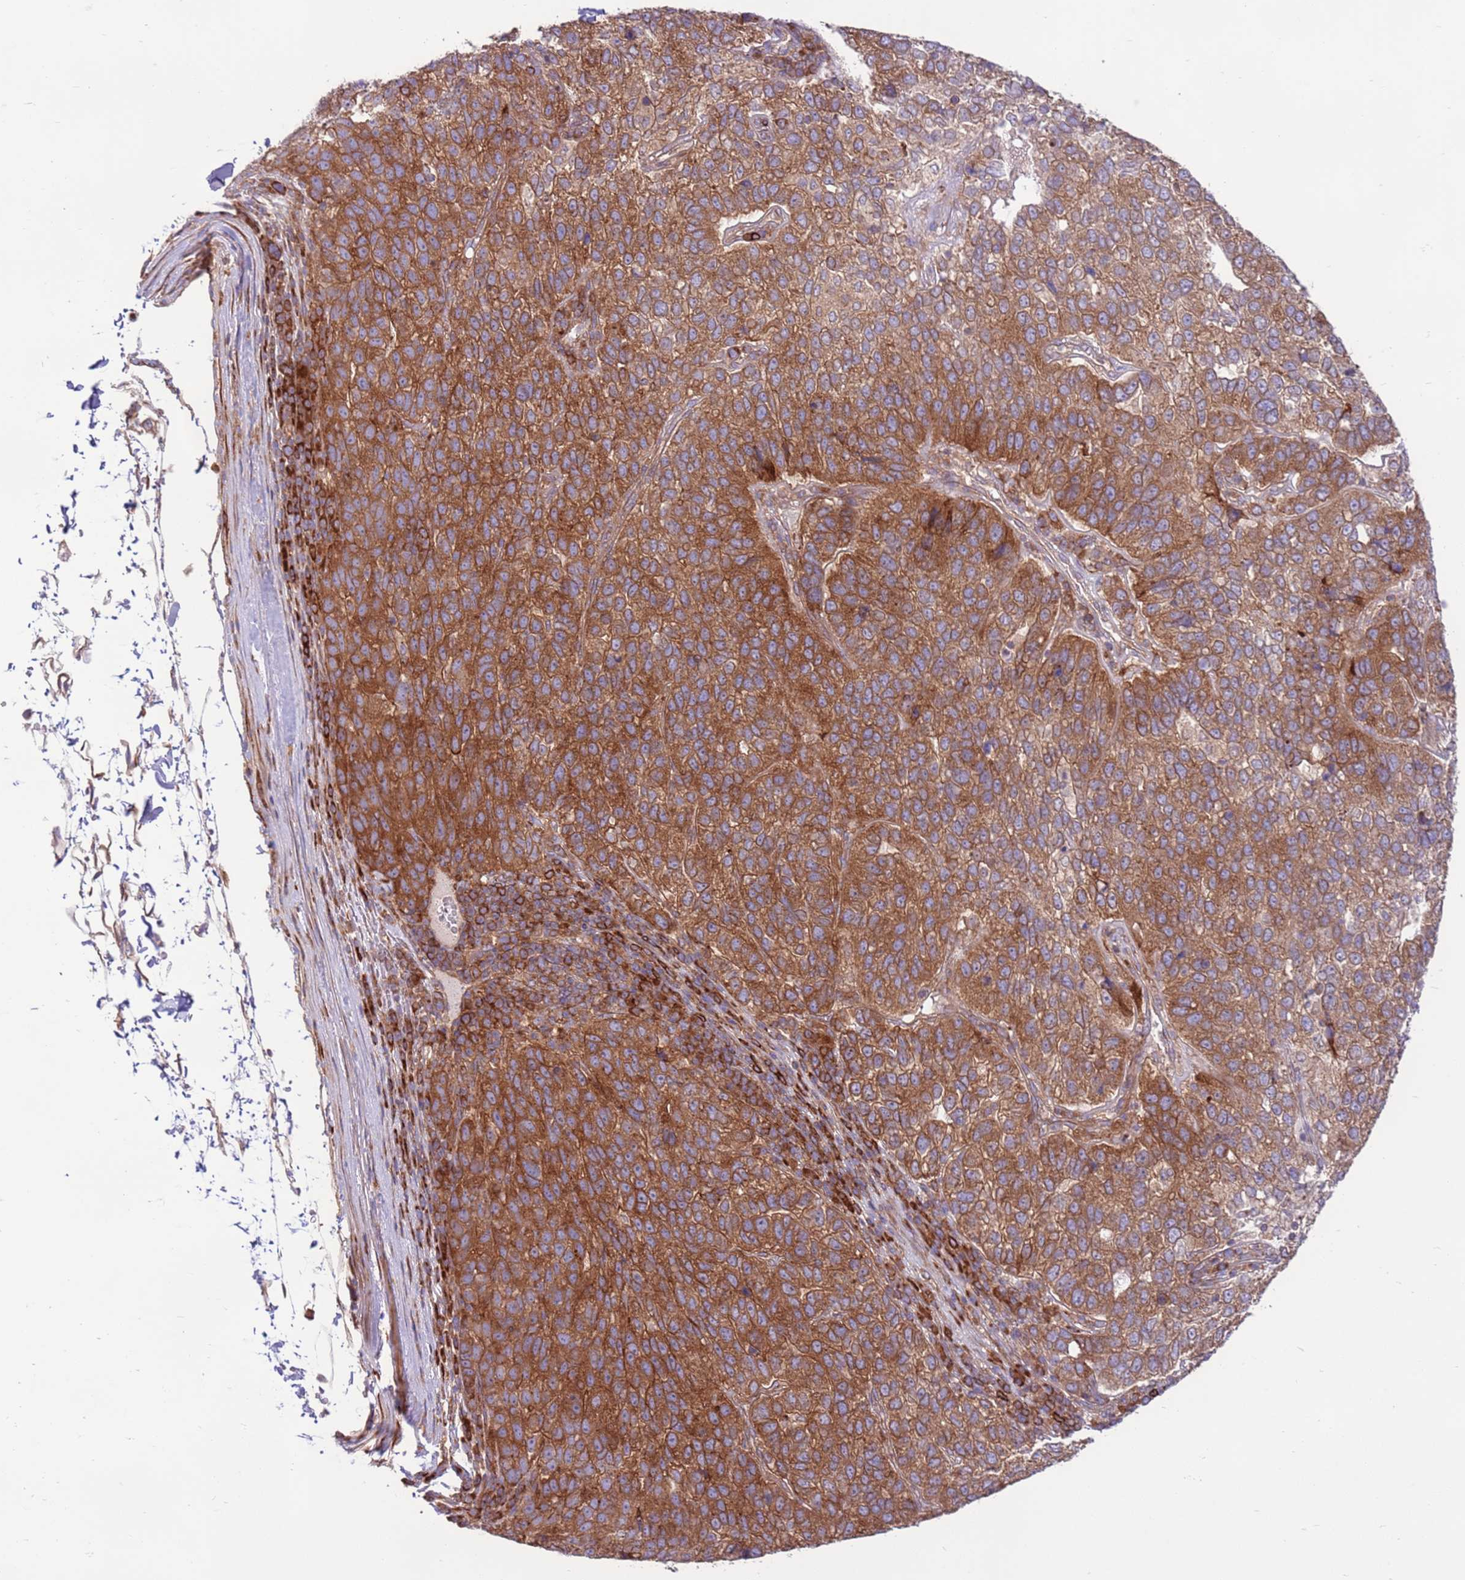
{"staining": {"intensity": "strong", "quantity": ">75%", "location": "cytoplasmic/membranous"}, "tissue": "pancreatic cancer", "cell_type": "Tumor cells", "image_type": "cancer", "snomed": [{"axis": "morphology", "description": "Adenocarcinoma, NOS"}, {"axis": "topography", "description": "Pancreas"}], "caption": "Protein expression analysis of human pancreatic cancer (adenocarcinoma) reveals strong cytoplasmic/membranous staining in about >75% of tumor cells.", "gene": "DDX19B", "patient": {"sex": "female", "age": 61}}